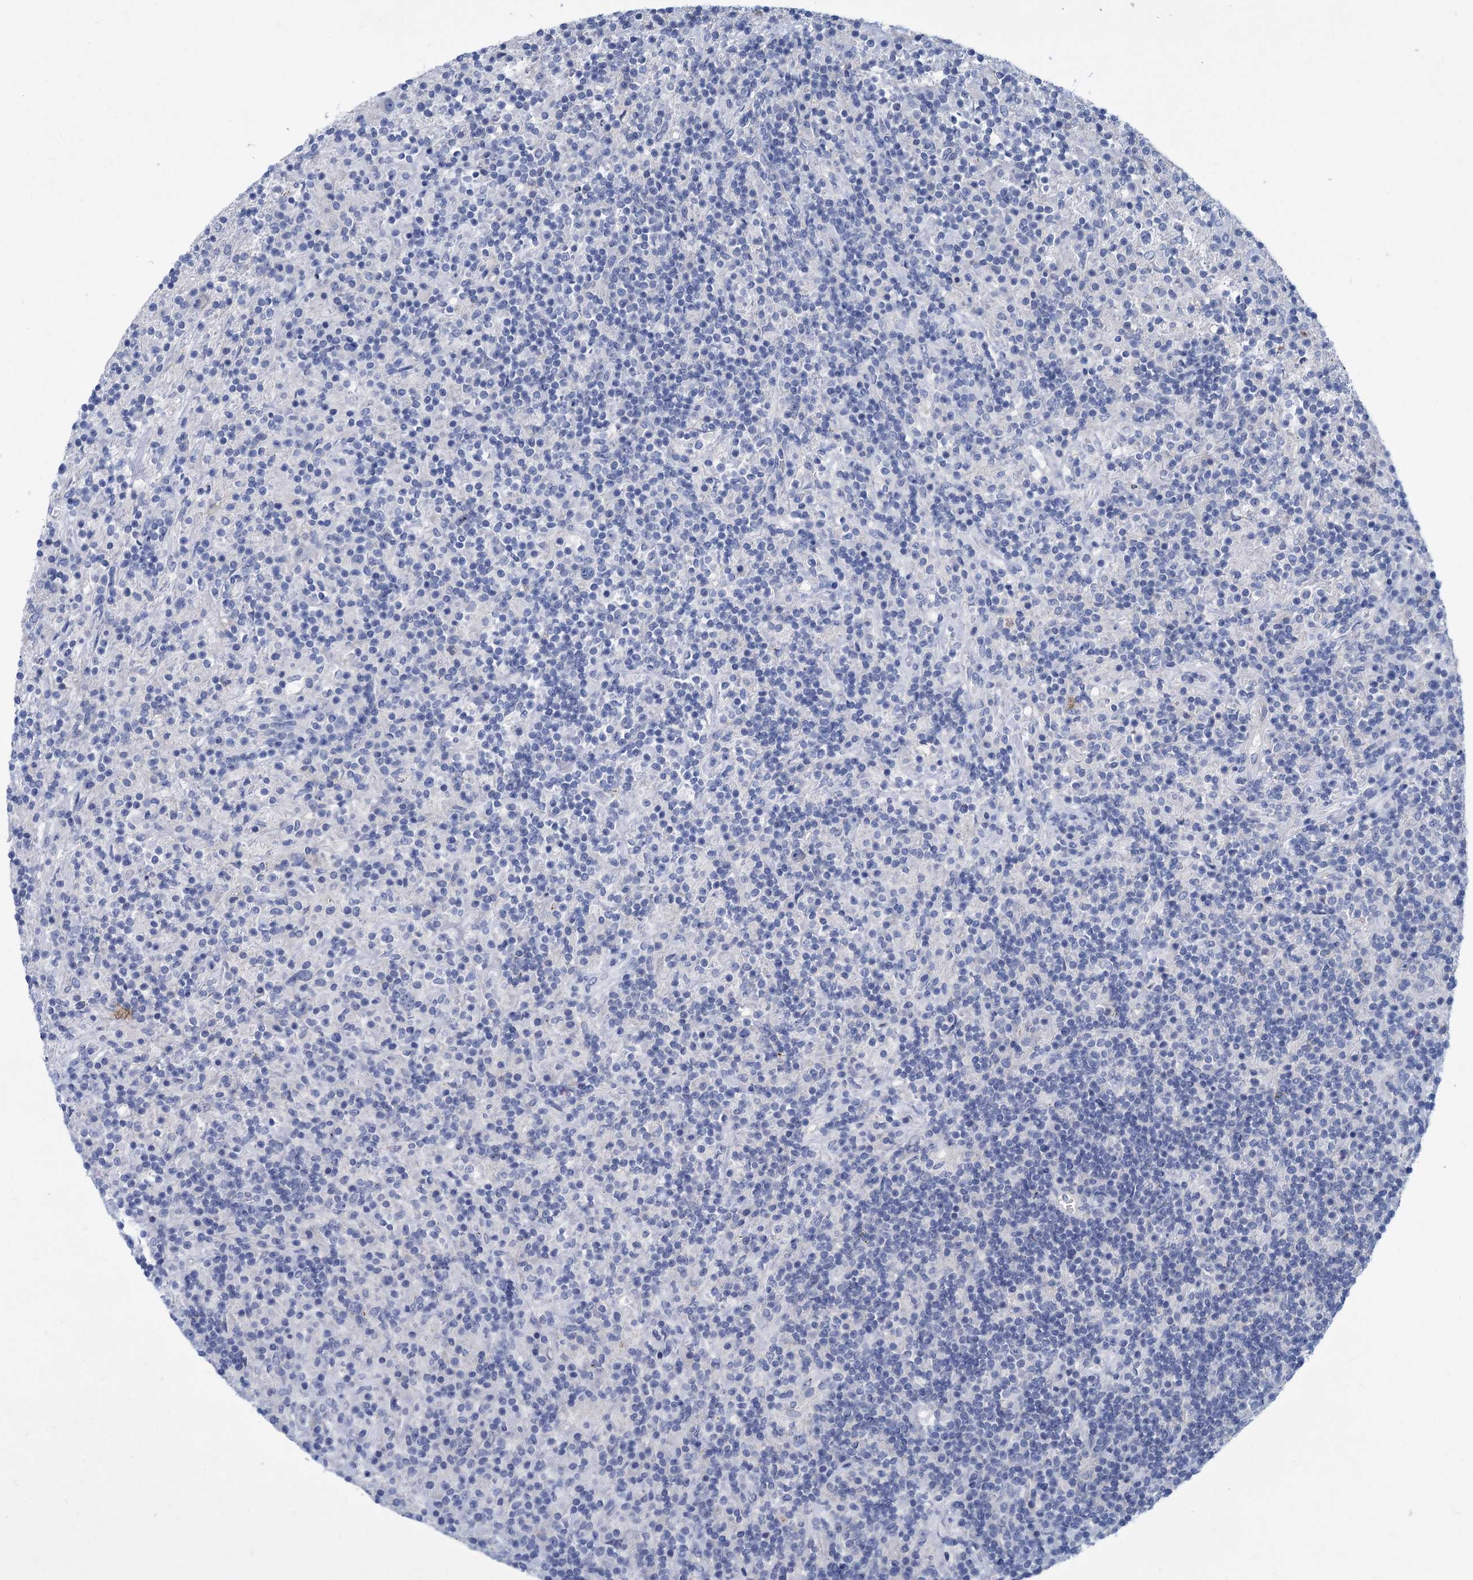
{"staining": {"intensity": "negative", "quantity": "none", "location": "none"}, "tissue": "lymphoma", "cell_type": "Tumor cells", "image_type": "cancer", "snomed": [{"axis": "morphology", "description": "Hodgkin's disease, NOS"}, {"axis": "topography", "description": "Lymph node"}], "caption": "Hodgkin's disease stained for a protein using immunohistochemistry (IHC) exhibits no expression tumor cells.", "gene": "HES2", "patient": {"sex": "male", "age": 70}}